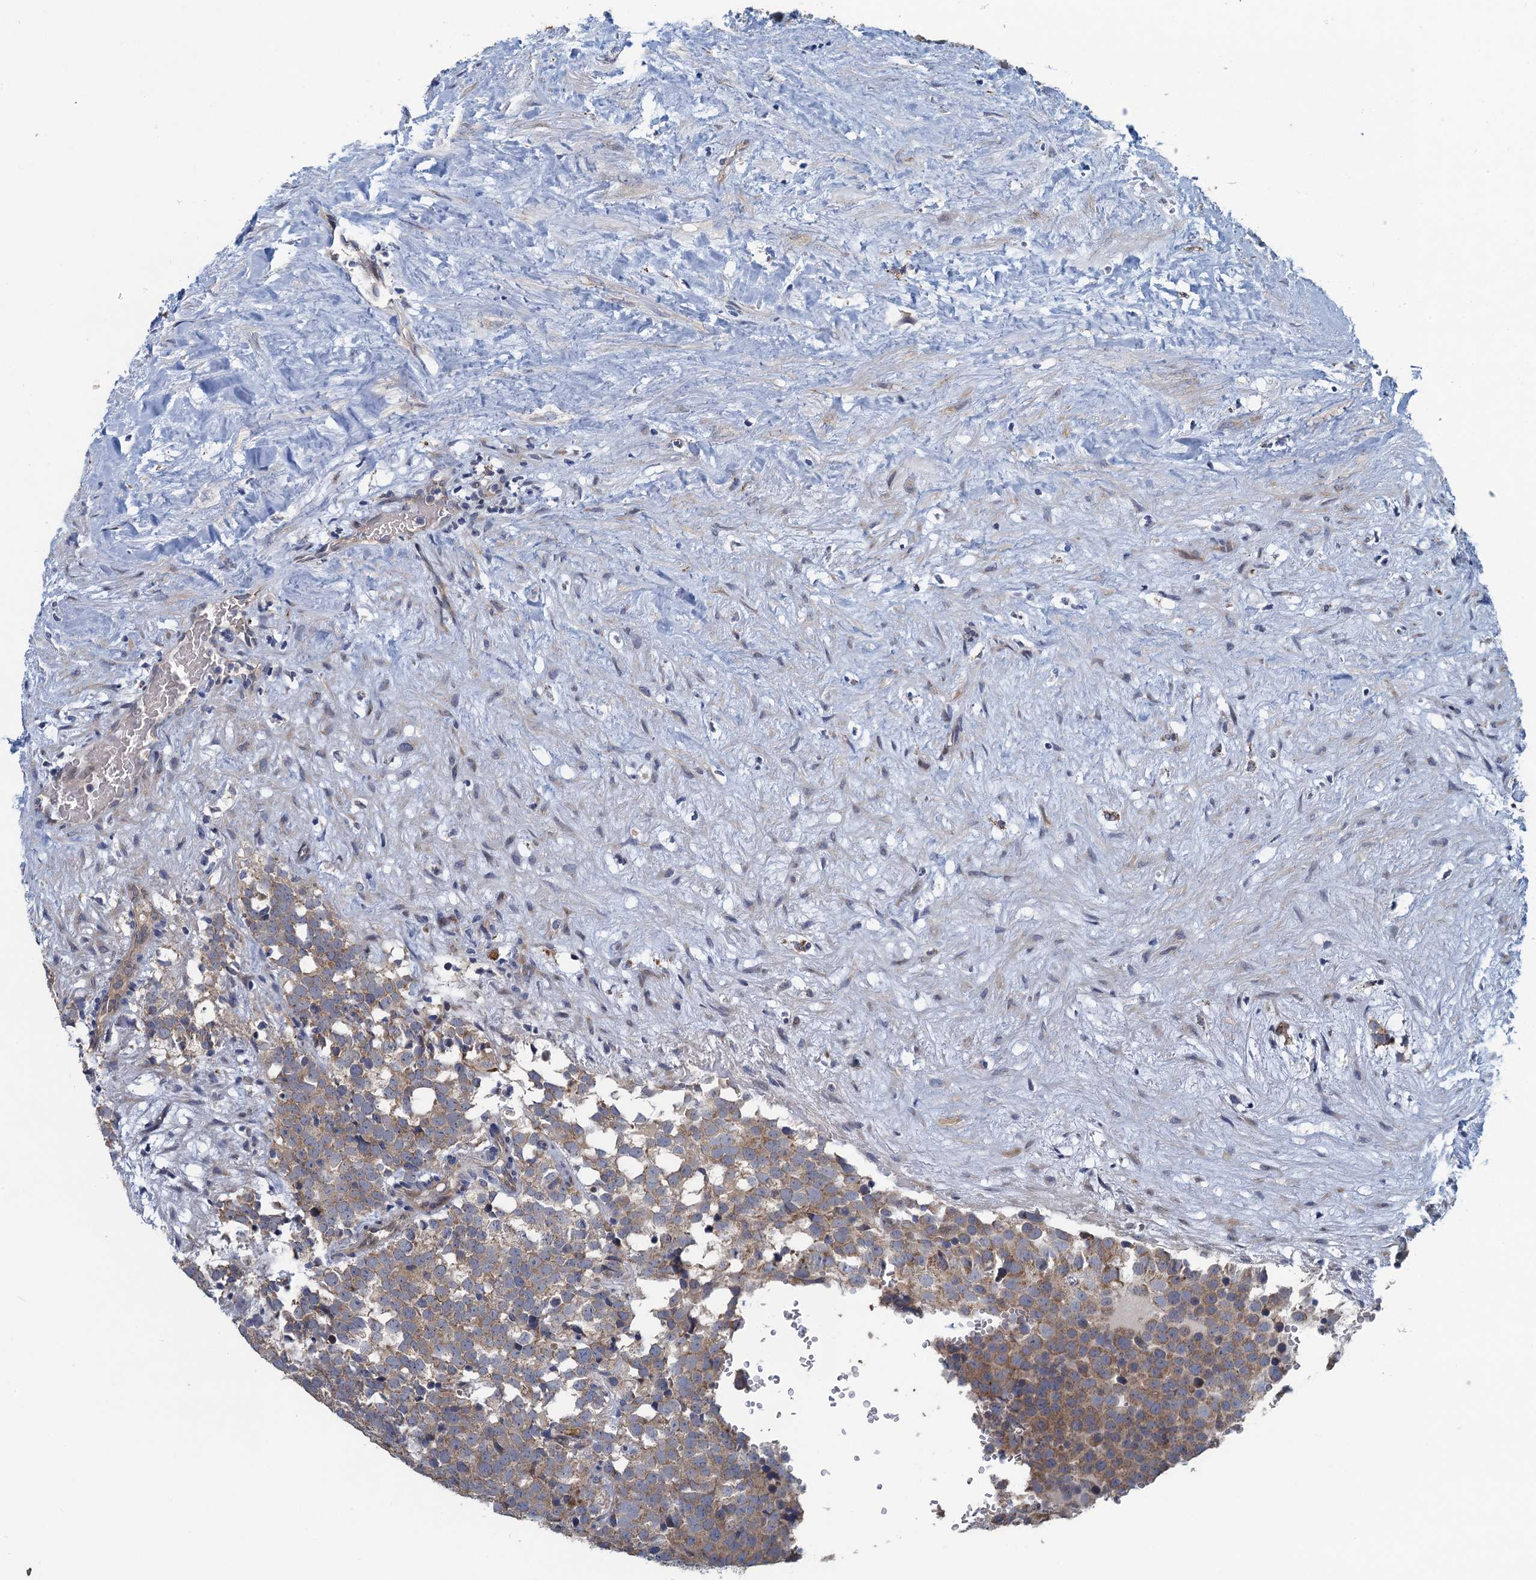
{"staining": {"intensity": "moderate", "quantity": ">75%", "location": "cytoplasmic/membranous"}, "tissue": "testis cancer", "cell_type": "Tumor cells", "image_type": "cancer", "snomed": [{"axis": "morphology", "description": "Seminoma, NOS"}, {"axis": "topography", "description": "Testis"}], "caption": "Testis cancer stained with a brown dye reveals moderate cytoplasmic/membranous positive staining in about >75% of tumor cells.", "gene": "KBTBD8", "patient": {"sex": "male", "age": 71}}